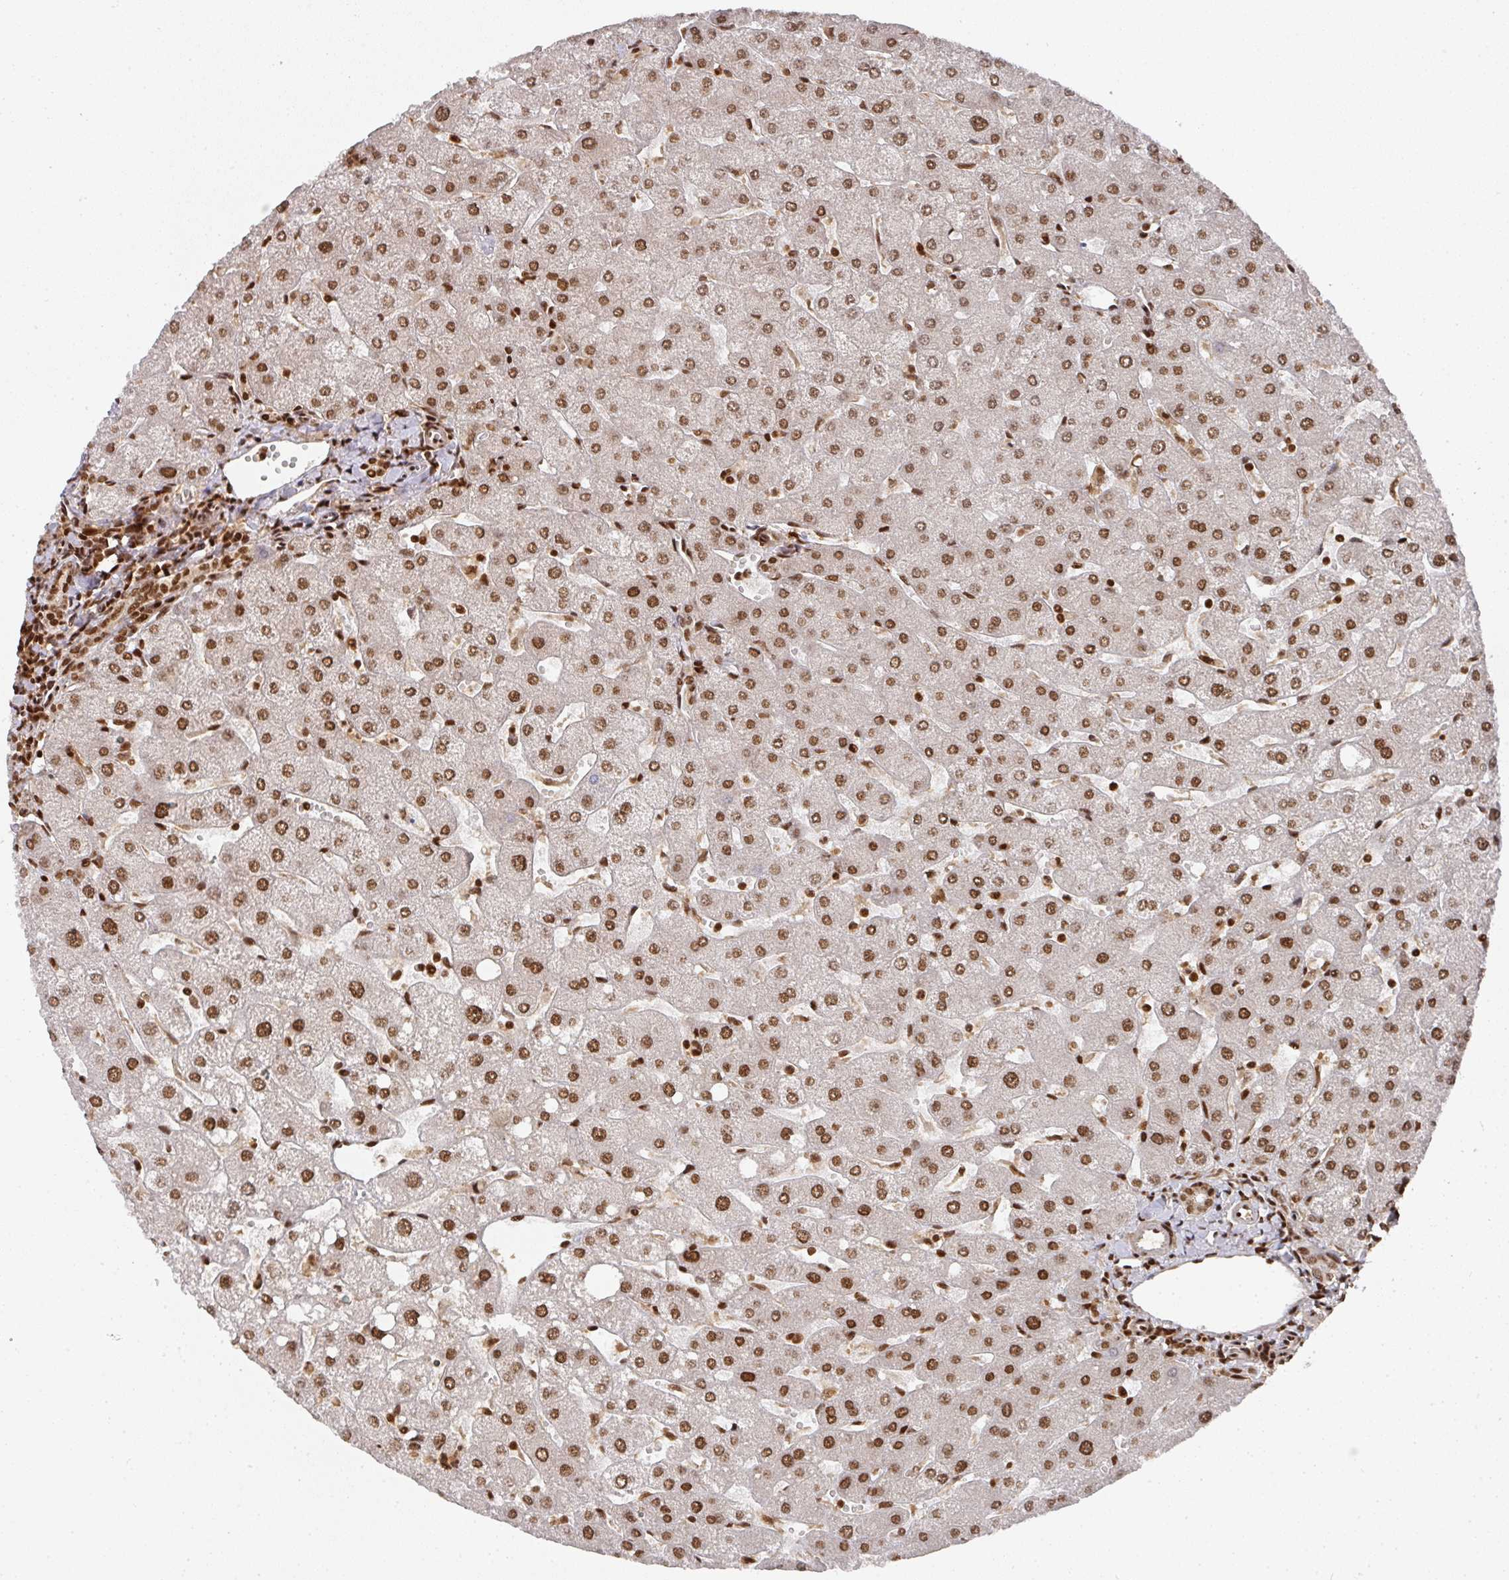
{"staining": {"intensity": "strong", "quantity": ">75%", "location": "nuclear"}, "tissue": "liver", "cell_type": "Cholangiocytes", "image_type": "normal", "snomed": [{"axis": "morphology", "description": "Normal tissue, NOS"}, {"axis": "topography", "description": "Liver"}], "caption": "DAB immunohistochemical staining of benign liver displays strong nuclear protein staining in about >75% of cholangiocytes. Using DAB (3,3'-diaminobenzidine) (brown) and hematoxylin (blue) stains, captured at high magnification using brightfield microscopy.", "gene": "DIDO1", "patient": {"sex": "male", "age": 67}}